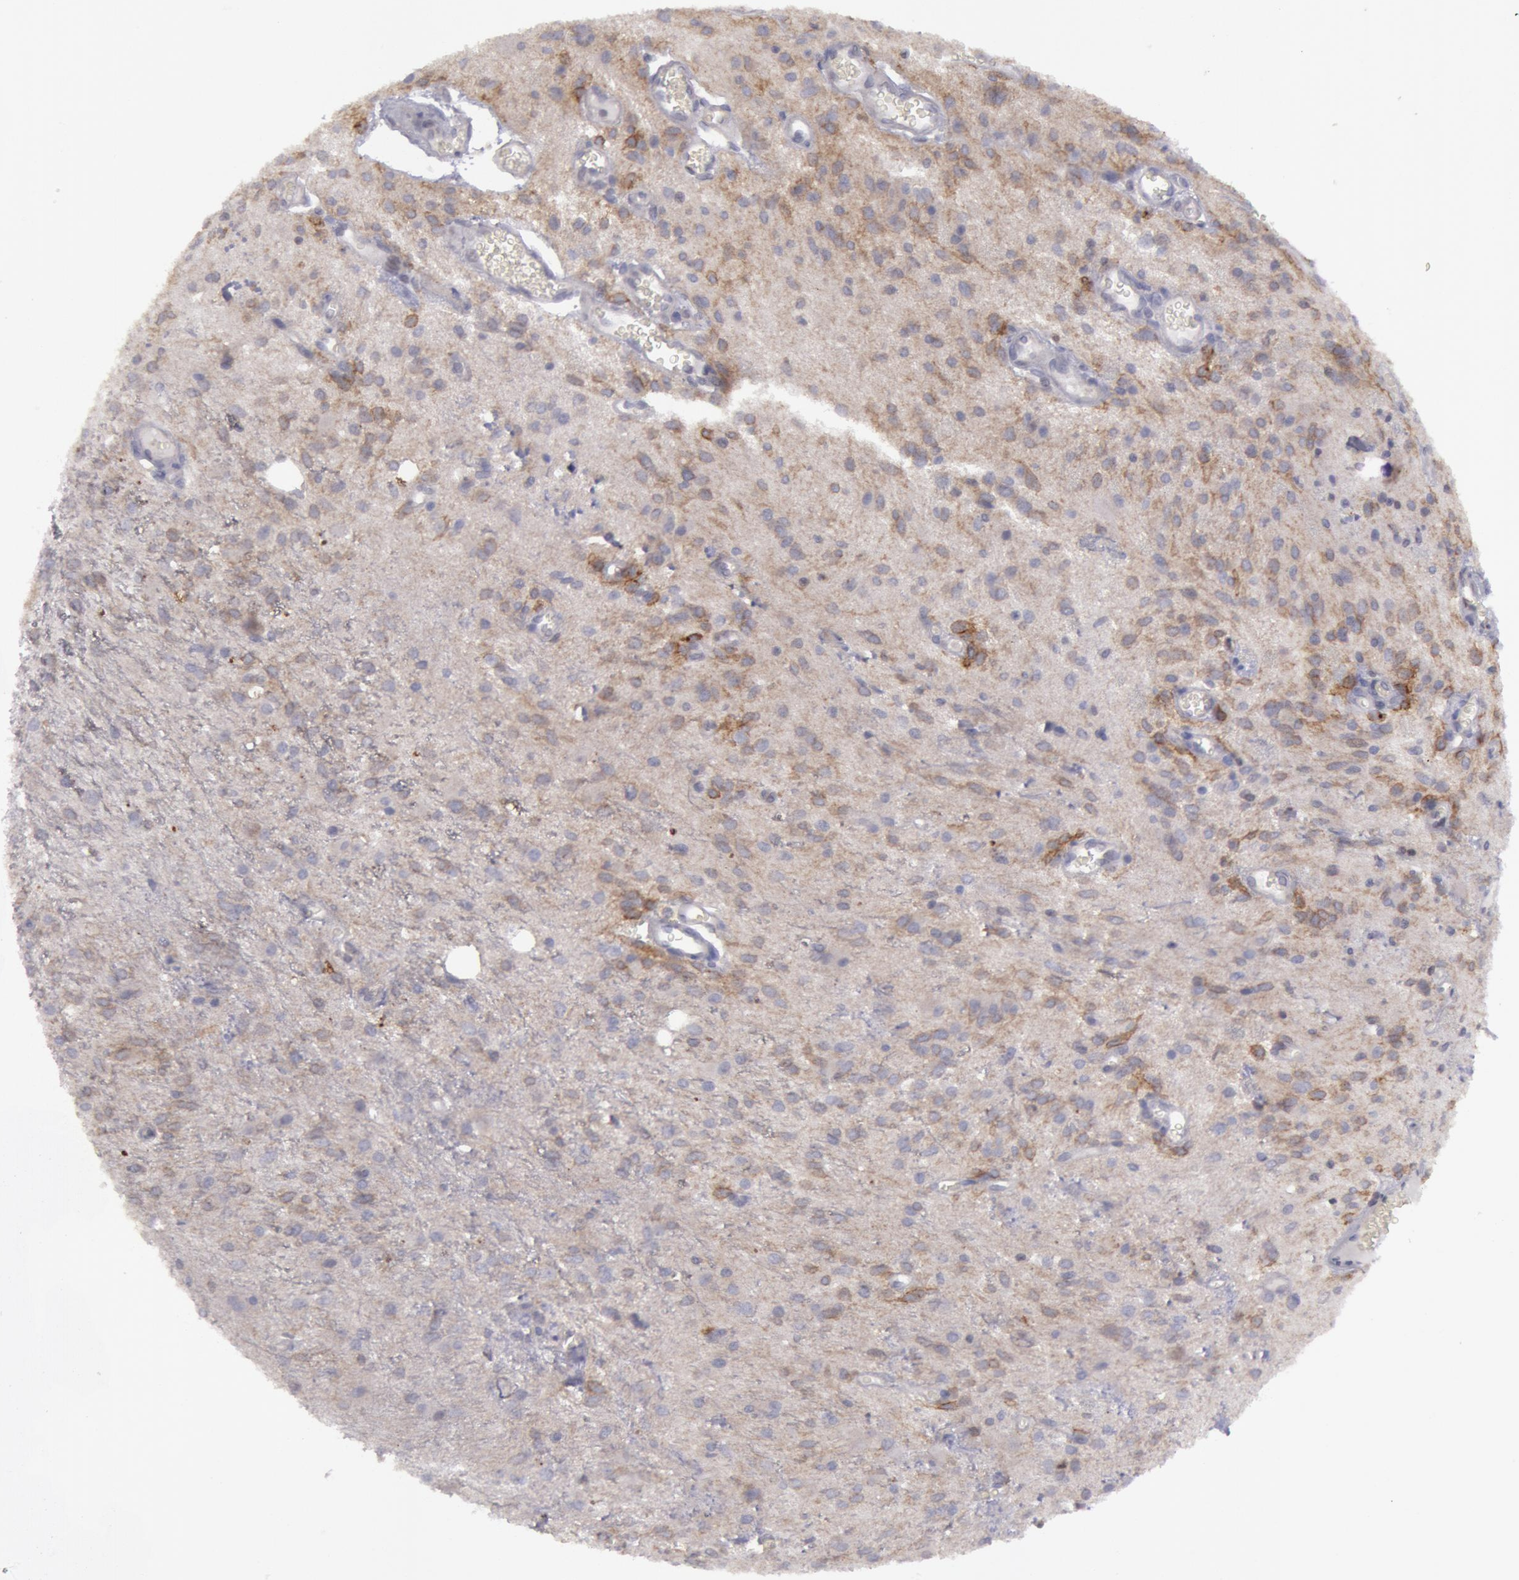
{"staining": {"intensity": "weak", "quantity": "25%-75%", "location": "cytoplasmic/membranous"}, "tissue": "glioma", "cell_type": "Tumor cells", "image_type": "cancer", "snomed": [{"axis": "morphology", "description": "Glioma, malignant, Low grade"}, {"axis": "topography", "description": "Brain"}], "caption": "Protein staining displays weak cytoplasmic/membranous staining in about 25%-75% of tumor cells in malignant low-grade glioma. (brown staining indicates protein expression, while blue staining denotes nuclei).", "gene": "ERBB2", "patient": {"sex": "female", "age": 15}}